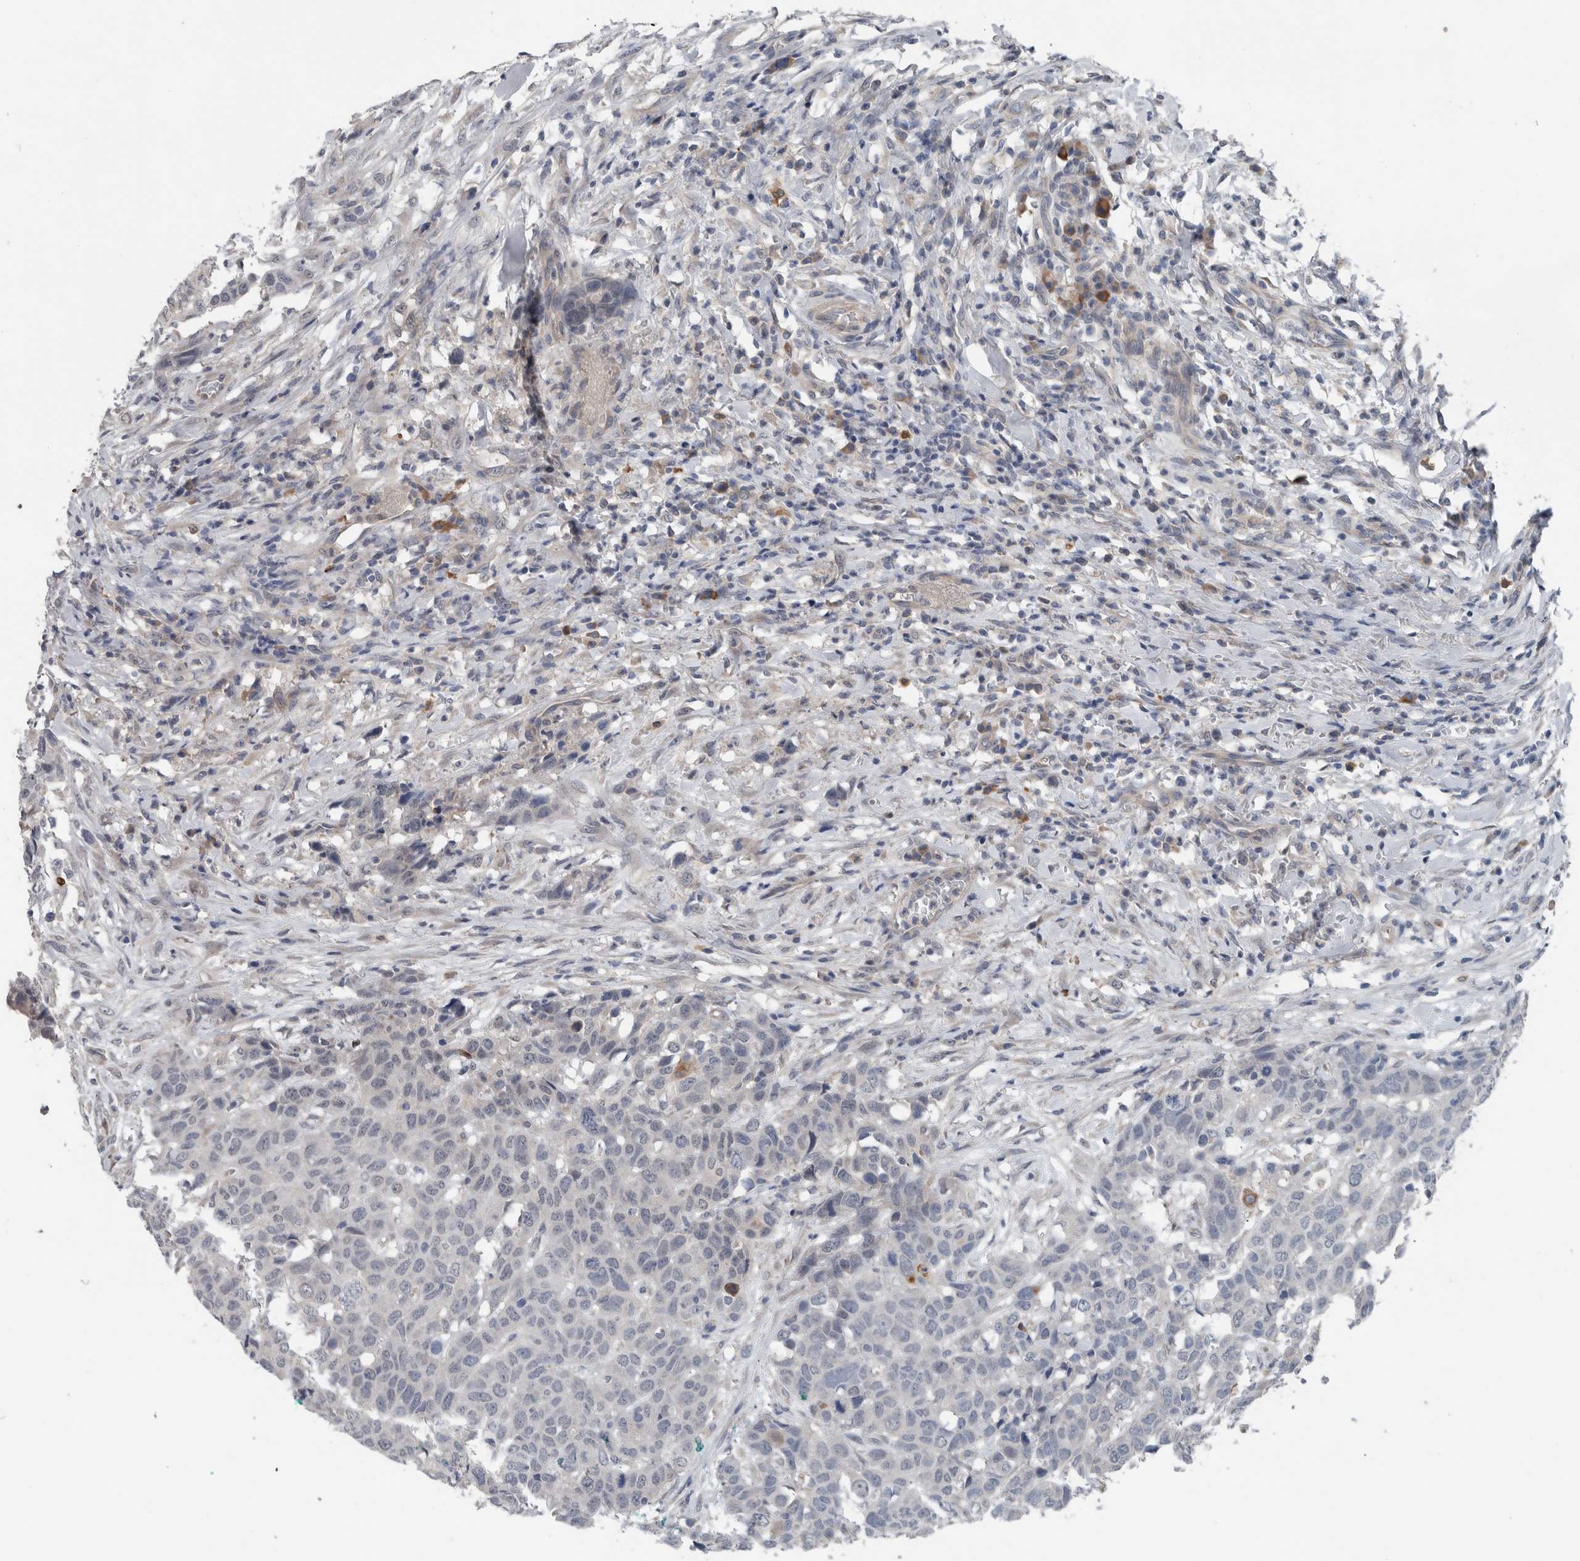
{"staining": {"intensity": "negative", "quantity": "none", "location": "none"}, "tissue": "head and neck cancer", "cell_type": "Tumor cells", "image_type": "cancer", "snomed": [{"axis": "morphology", "description": "Squamous cell carcinoma, NOS"}, {"axis": "topography", "description": "Head-Neck"}], "caption": "Head and neck cancer (squamous cell carcinoma) was stained to show a protein in brown. There is no significant staining in tumor cells. (DAB immunohistochemistry visualized using brightfield microscopy, high magnification).", "gene": "CRNN", "patient": {"sex": "male", "age": 66}}